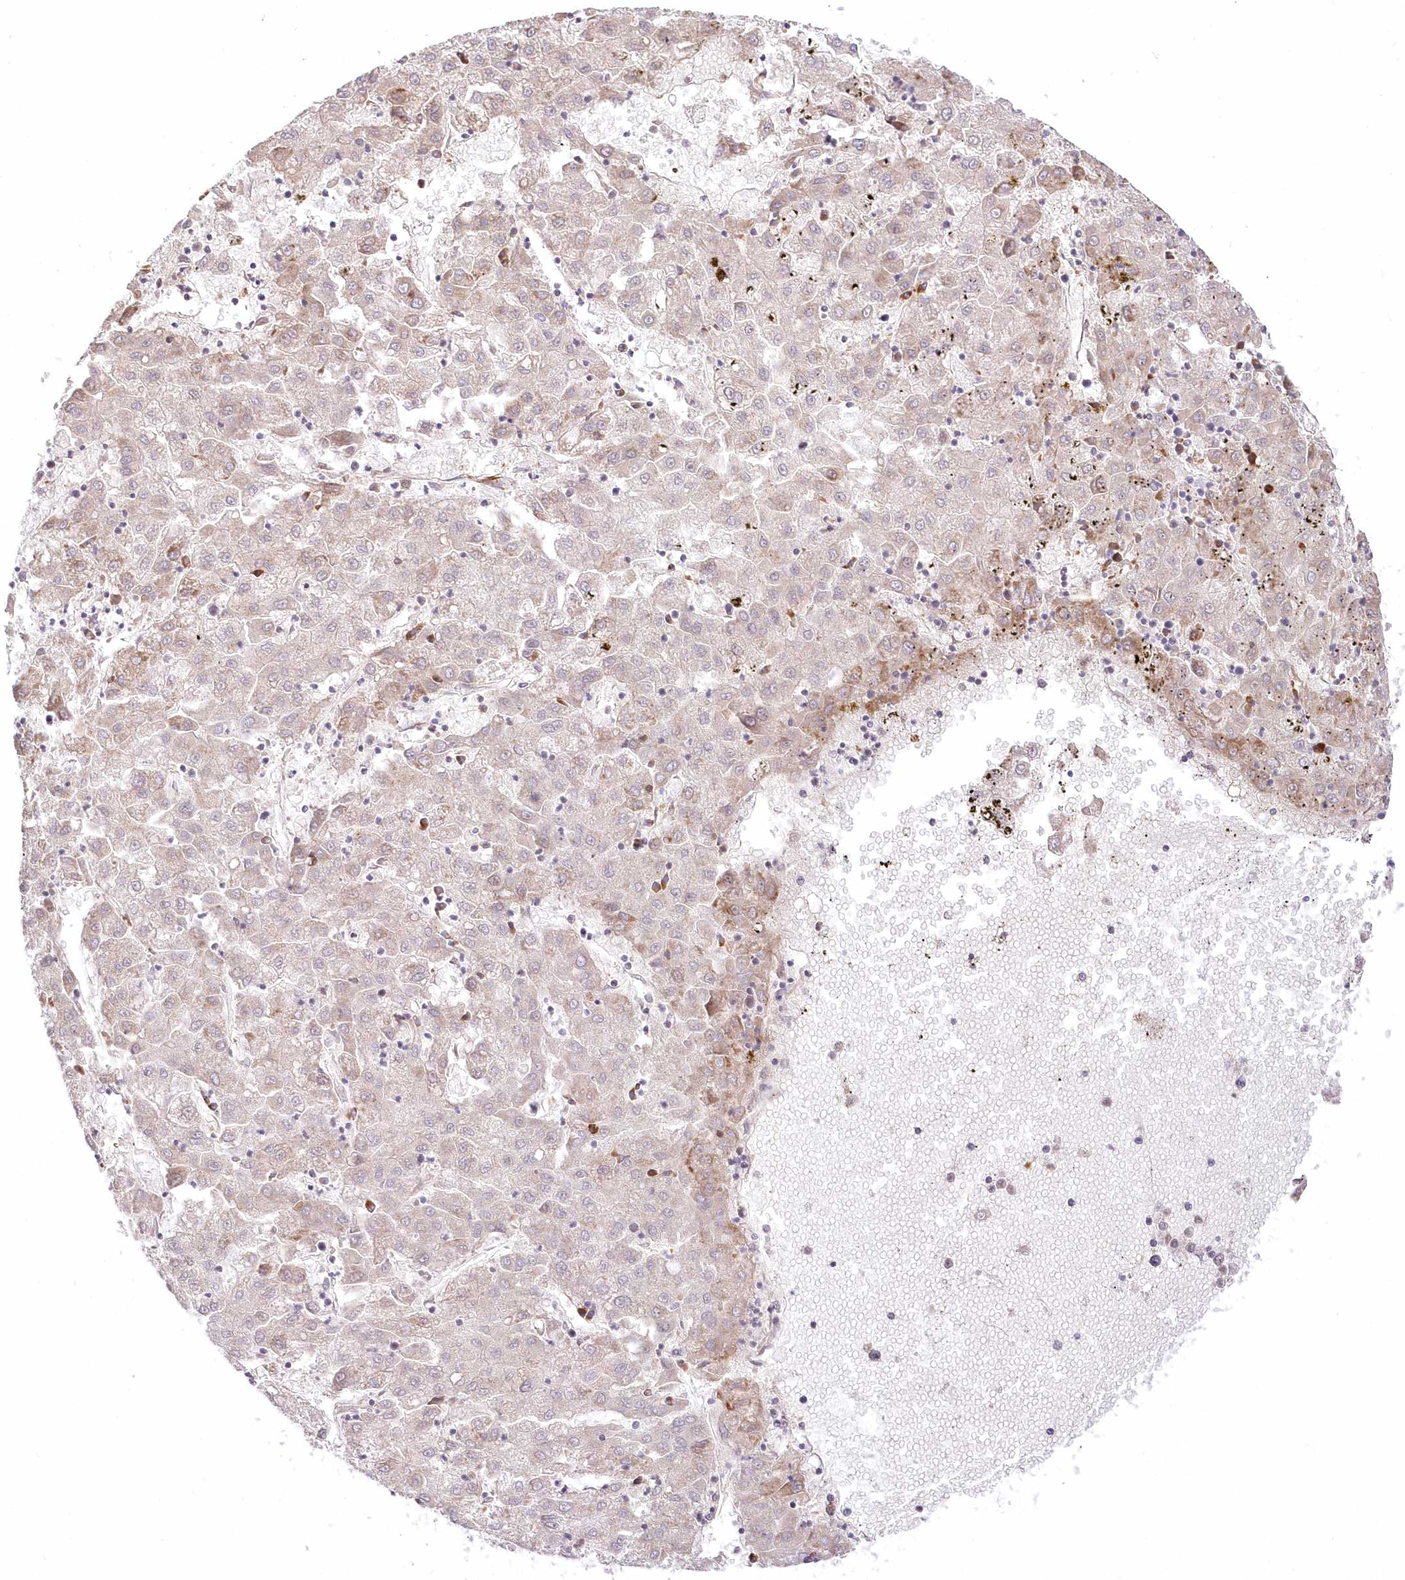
{"staining": {"intensity": "negative", "quantity": "none", "location": "none"}, "tissue": "liver cancer", "cell_type": "Tumor cells", "image_type": "cancer", "snomed": [{"axis": "morphology", "description": "Carcinoma, Hepatocellular, NOS"}, {"axis": "topography", "description": "Liver"}], "caption": "This is a micrograph of immunohistochemistry (IHC) staining of liver hepatocellular carcinoma, which shows no expression in tumor cells.", "gene": "LDB1", "patient": {"sex": "male", "age": 72}}